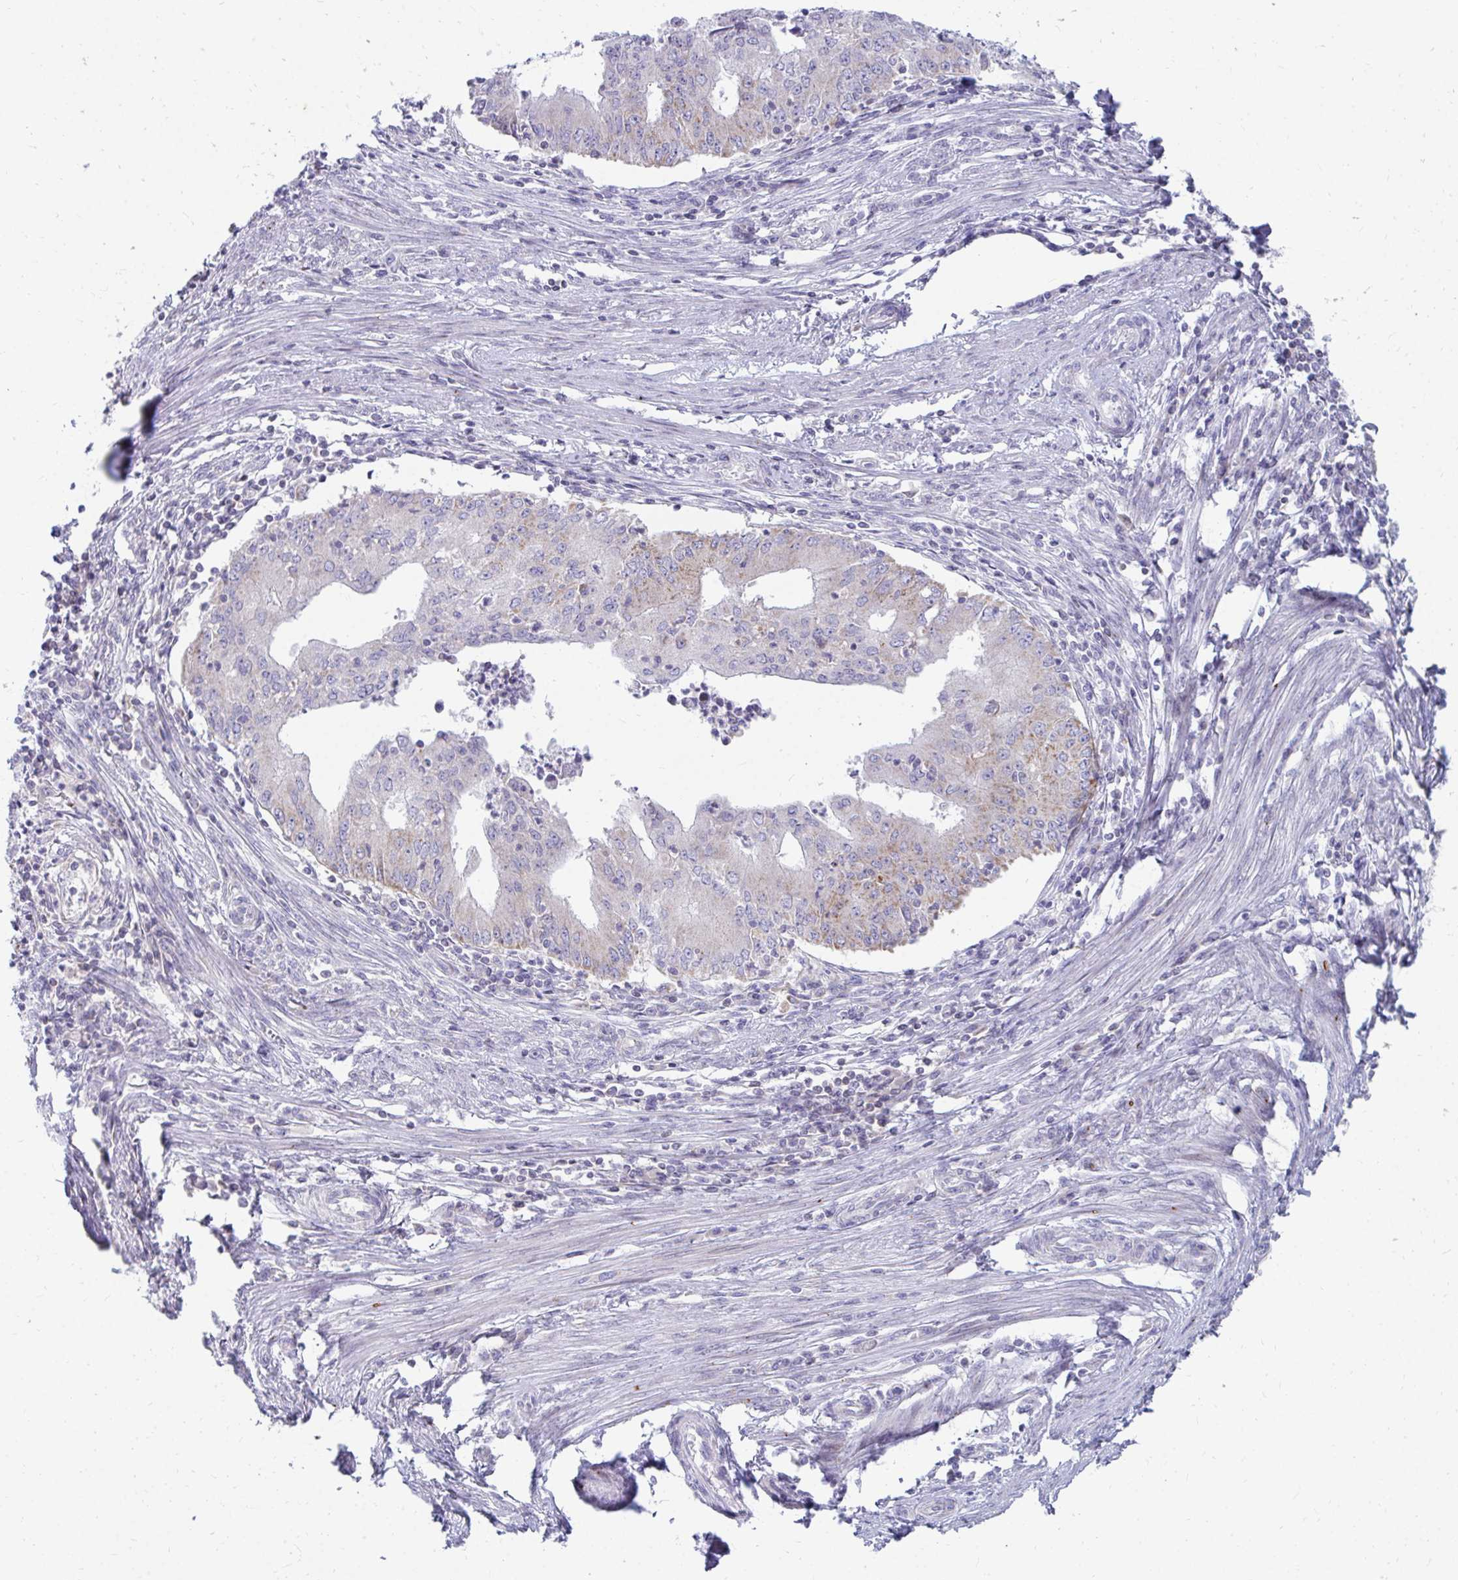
{"staining": {"intensity": "moderate", "quantity": "25%-75%", "location": "cytoplasmic/membranous"}, "tissue": "endometrial cancer", "cell_type": "Tumor cells", "image_type": "cancer", "snomed": [{"axis": "morphology", "description": "Adenocarcinoma, NOS"}, {"axis": "topography", "description": "Endometrium"}], "caption": "Human endometrial cancer stained with a brown dye reveals moderate cytoplasmic/membranous positive expression in approximately 25%-75% of tumor cells.", "gene": "EXOC5", "patient": {"sex": "female", "age": 50}}